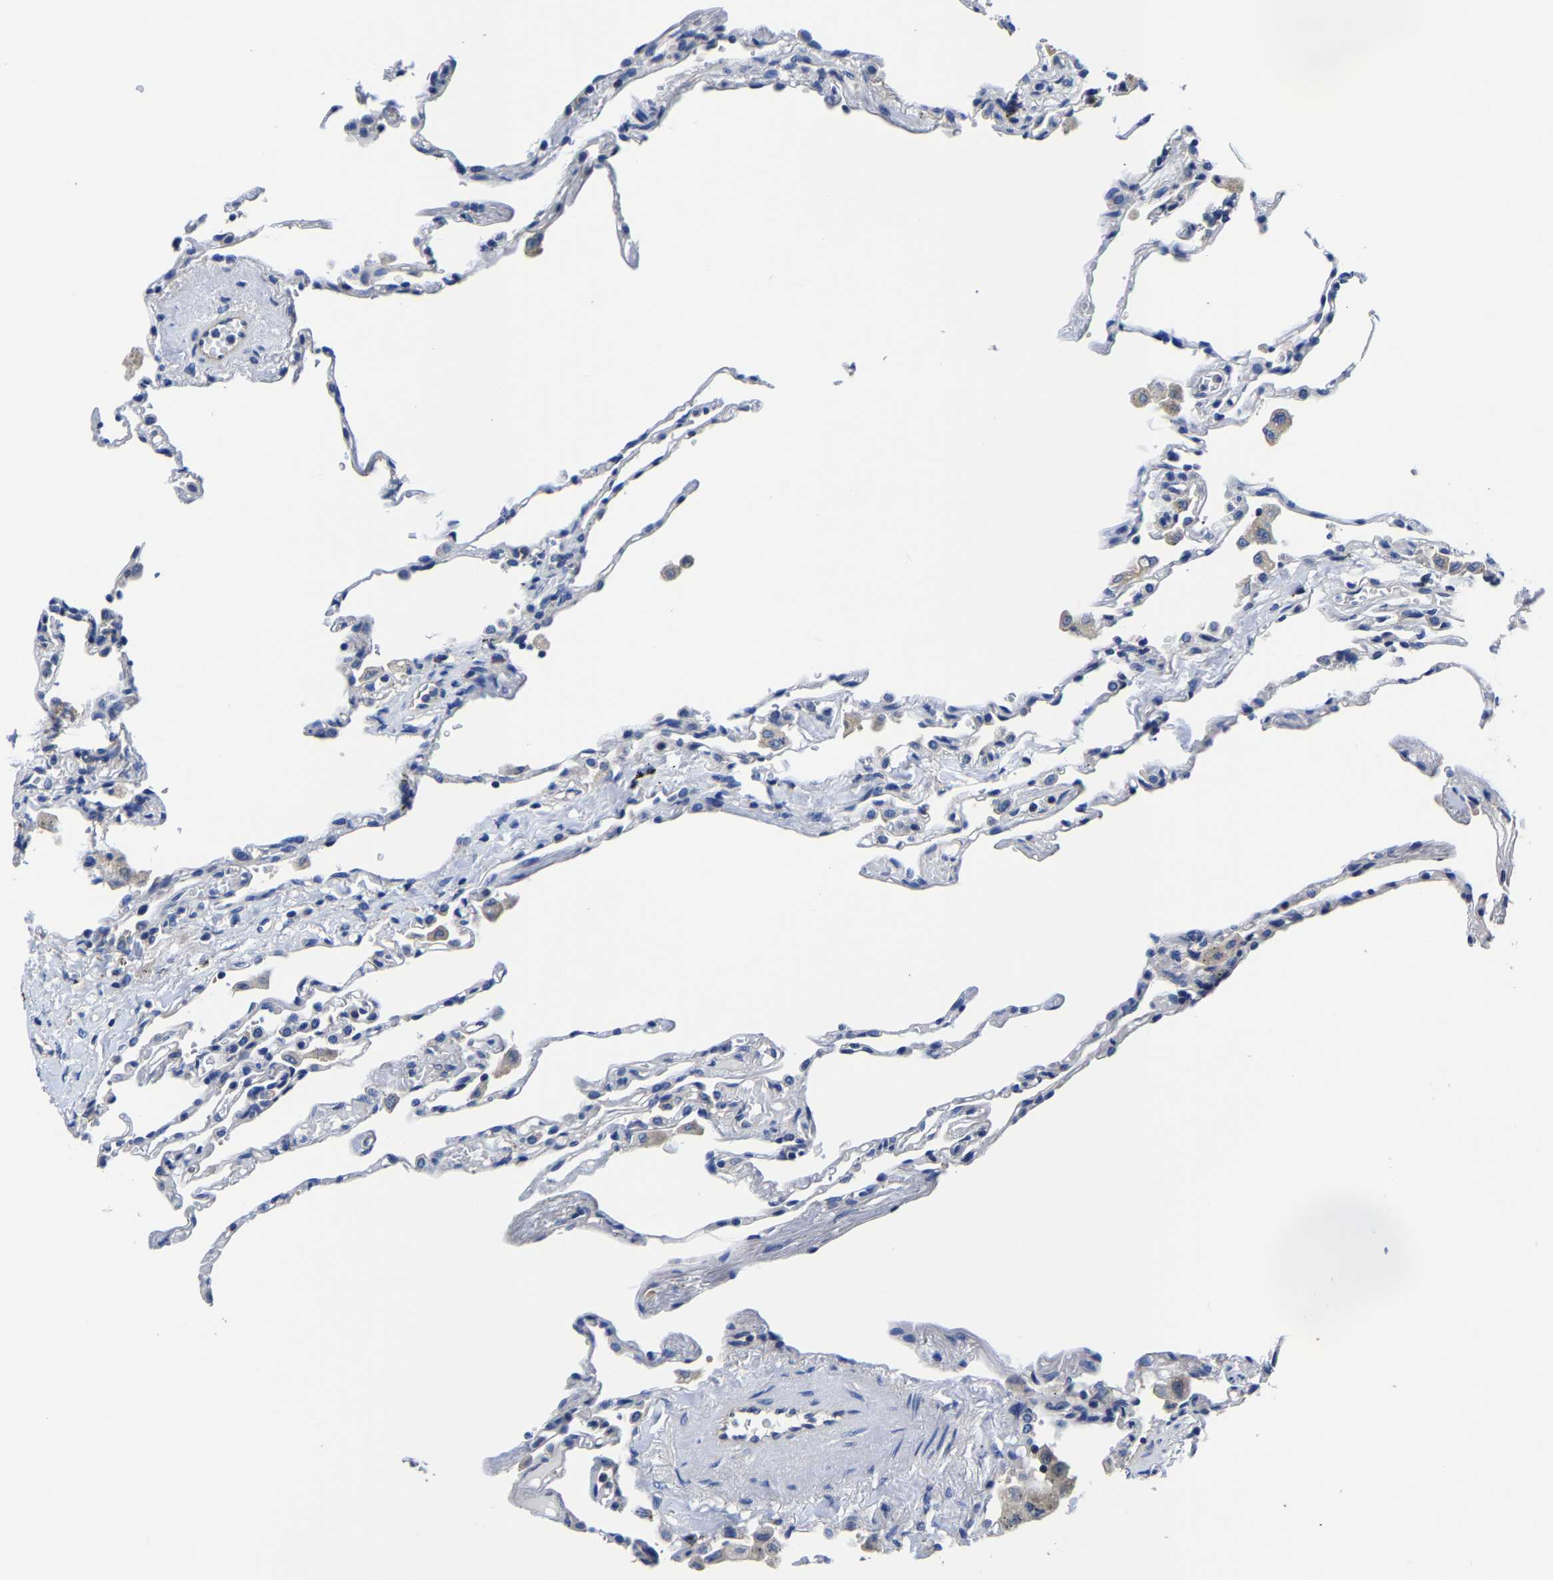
{"staining": {"intensity": "negative", "quantity": "none", "location": "none"}, "tissue": "lung", "cell_type": "Alveolar cells", "image_type": "normal", "snomed": [{"axis": "morphology", "description": "Normal tissue, NOS"}, {"axis": "topography", "description": "Lung"}], "caption": "DAB (3,3'-diaminobenzidine) immunohistochemical staining of normal human lung shows no significant positivity in alveolar cells.", "gene": "SRPK2", "patient": {"sex": "male", "age": 59}}